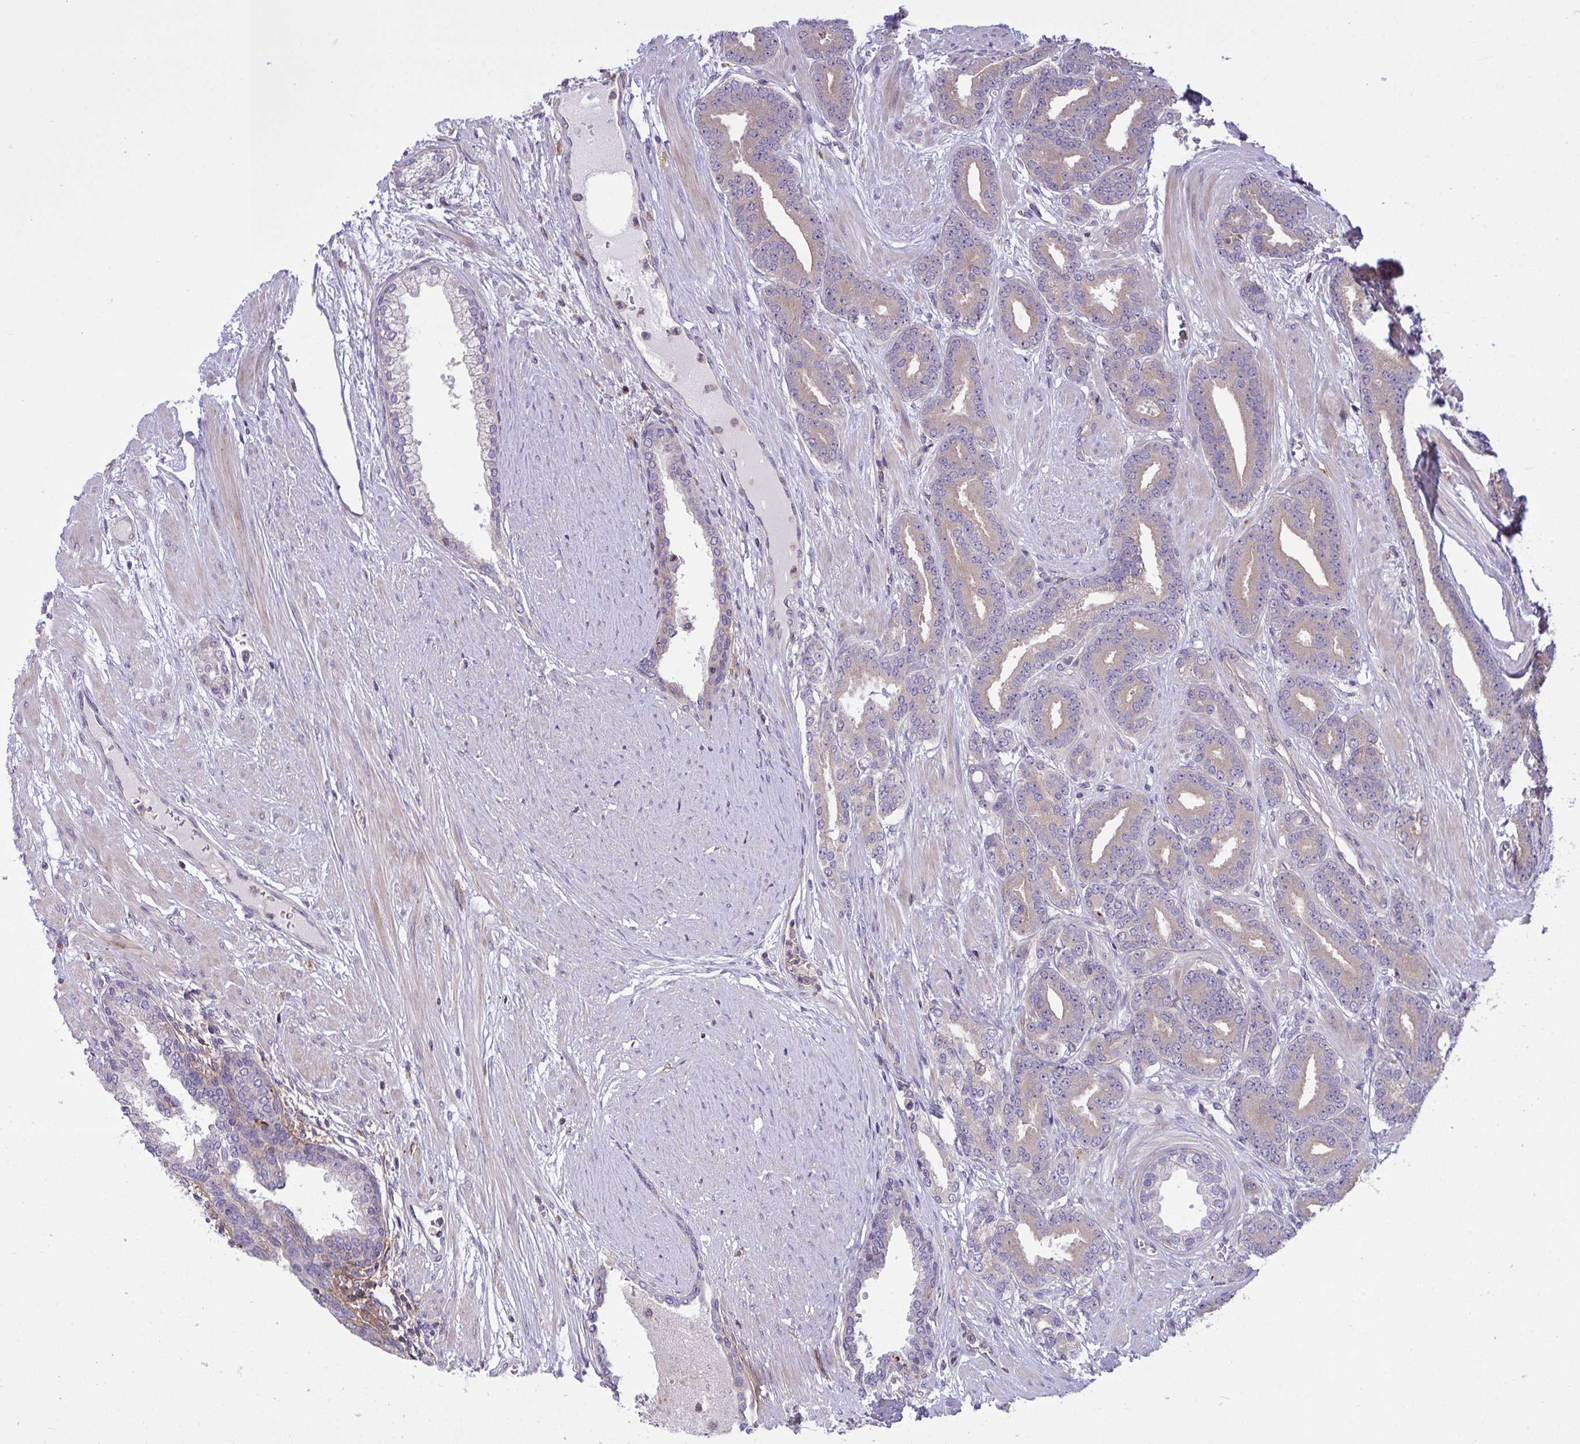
{"staining": {"intensity": "weak", "quantity": "<25%", "location": "cytoplasmic/membranous"}, "tissue": "prostate cancer", "cell_type": "Tumor cells", "image_type": "cancer", "snomed": [{"axis": "morphology", "description": "Adenocarcinoma, High grade"}, {"axis": "topography", "description": "Prostate"}], "caption": "There is no significant positivity in tumor cells of adenocarcinoma (high-grade) (prostate).", "gene": "GRB14", "patient": {"sex": "male", "age": 60}}